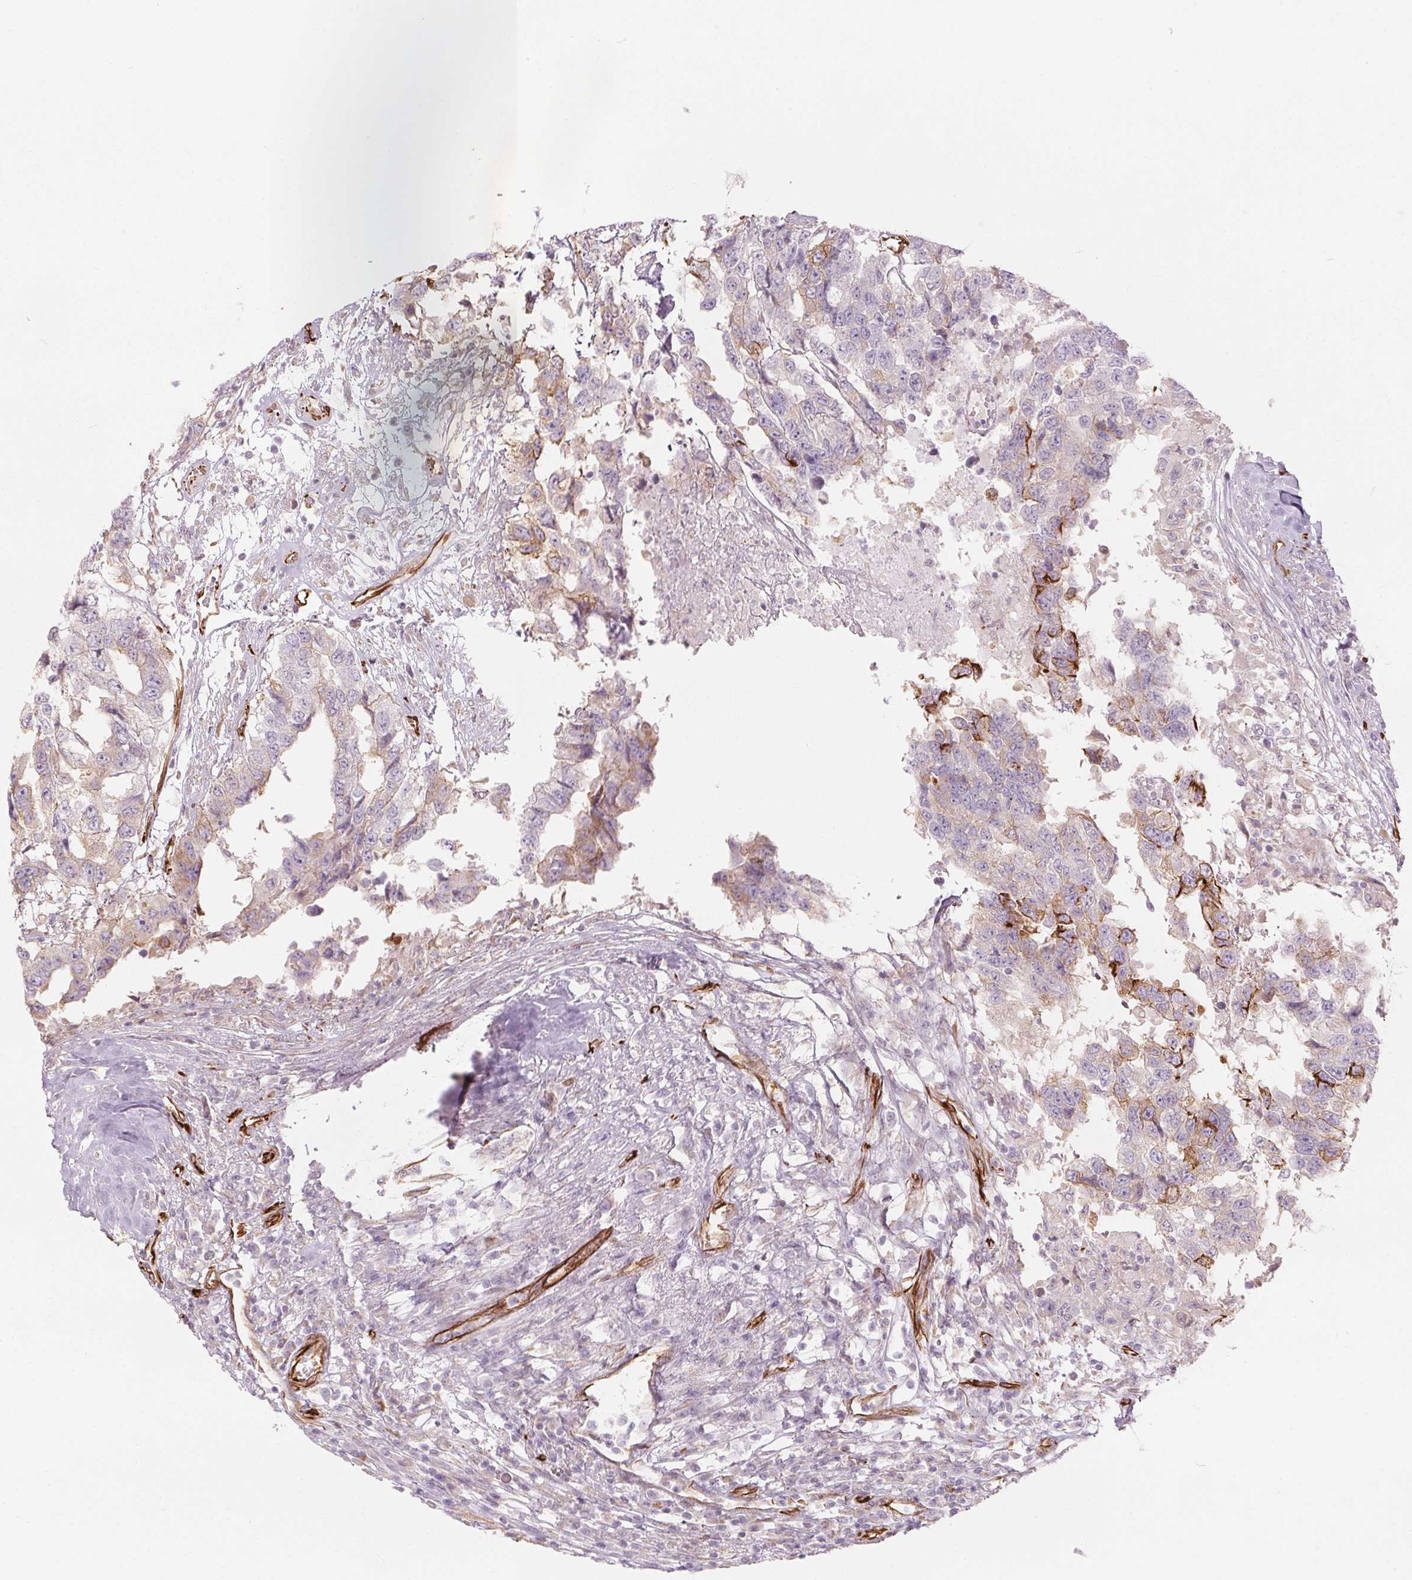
{"staining": {"intensity": "moderate", "quantity": "<25%", "location": "cytoplasmic/membranous"}, "tissue": "testis cancer", "cell_type": "Tumor cells", "image_type": "cancer", "snomed": [{"axis": "morphology", "description": "Carcinoma, Embryonal, NOS"}, {"axis": "topography", "description": "Testis"}], "caption": "Testis cancer tissue displays moderate cytoplasmic/membranous expression in about <25% of tumor cells", "gene": "CLPS", "patient": {"sex": "male", "age": 83}}